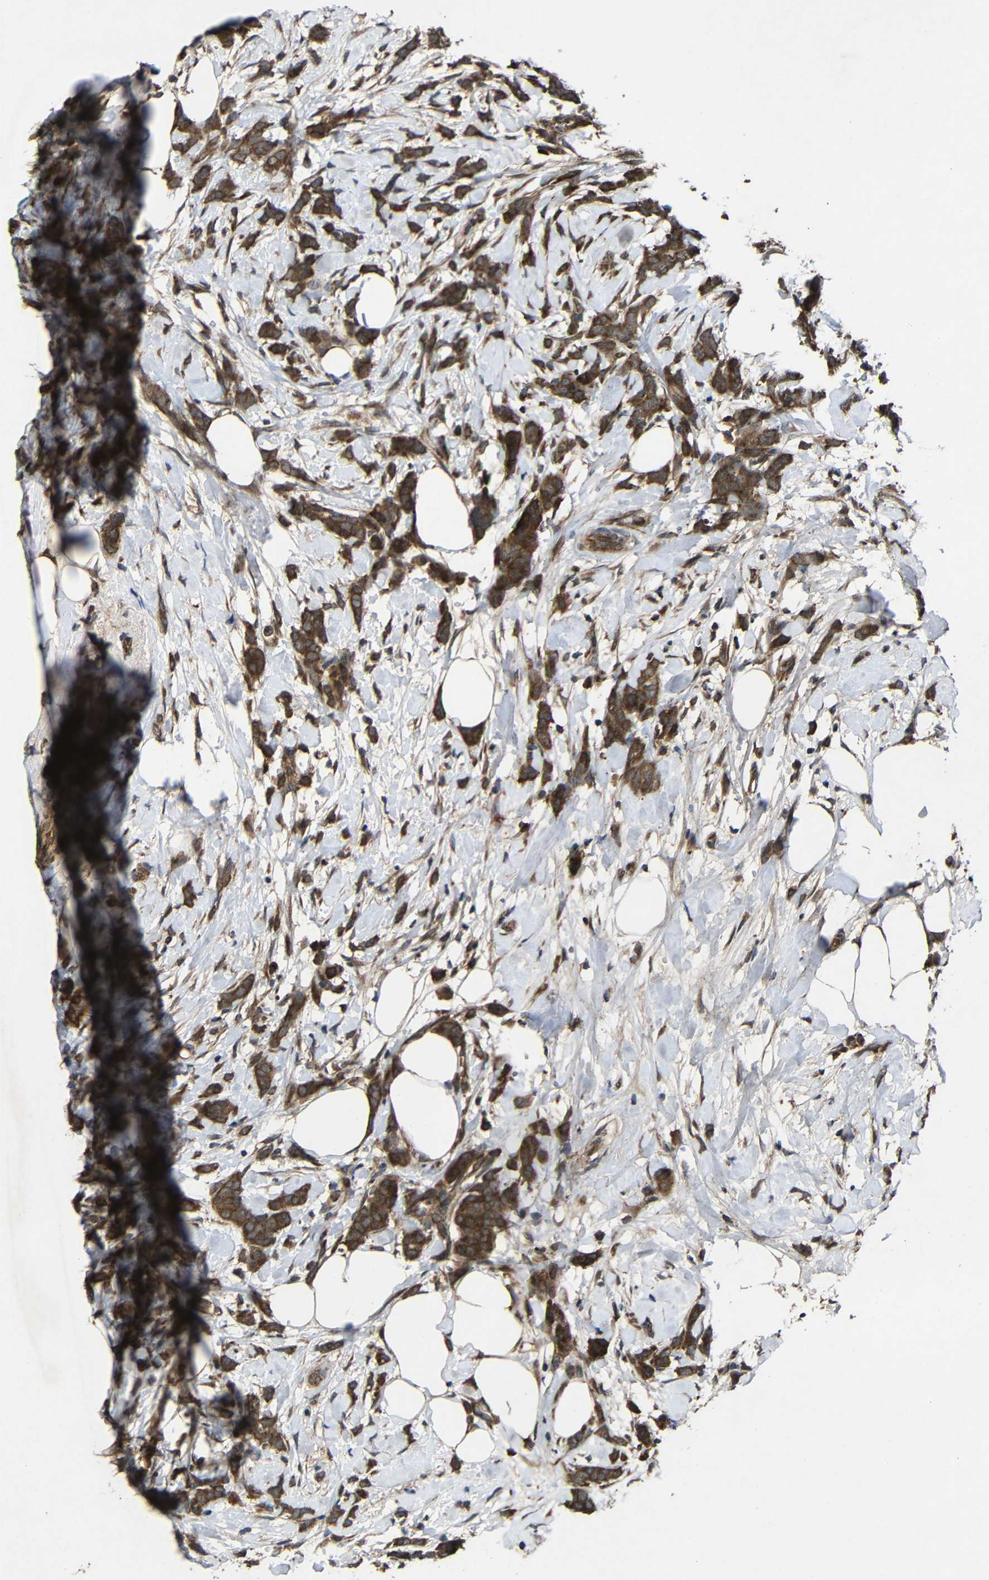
{"staining": {"intensity": "strong", "quantity": ">75%", "location": "cytoplasmic/membranous"}, "tissue": "breast cancer", "cell_type": "Tumor cells", "image_type": "cancer", "snomed": [{"axis": "morphology", "description": "Lobular carcinoma, in situ"}, {"axis": "morphology", "description": "Lobular carcinoma"}, {"axis": "topography", "description": "Breast"}], "caption": "Strong cytoplasmic/membranous expression is present in about >75% of tumor cells in breast cancer.", "gene": "C1GALT1", "patient": {"sex": "female", "age": 41}}